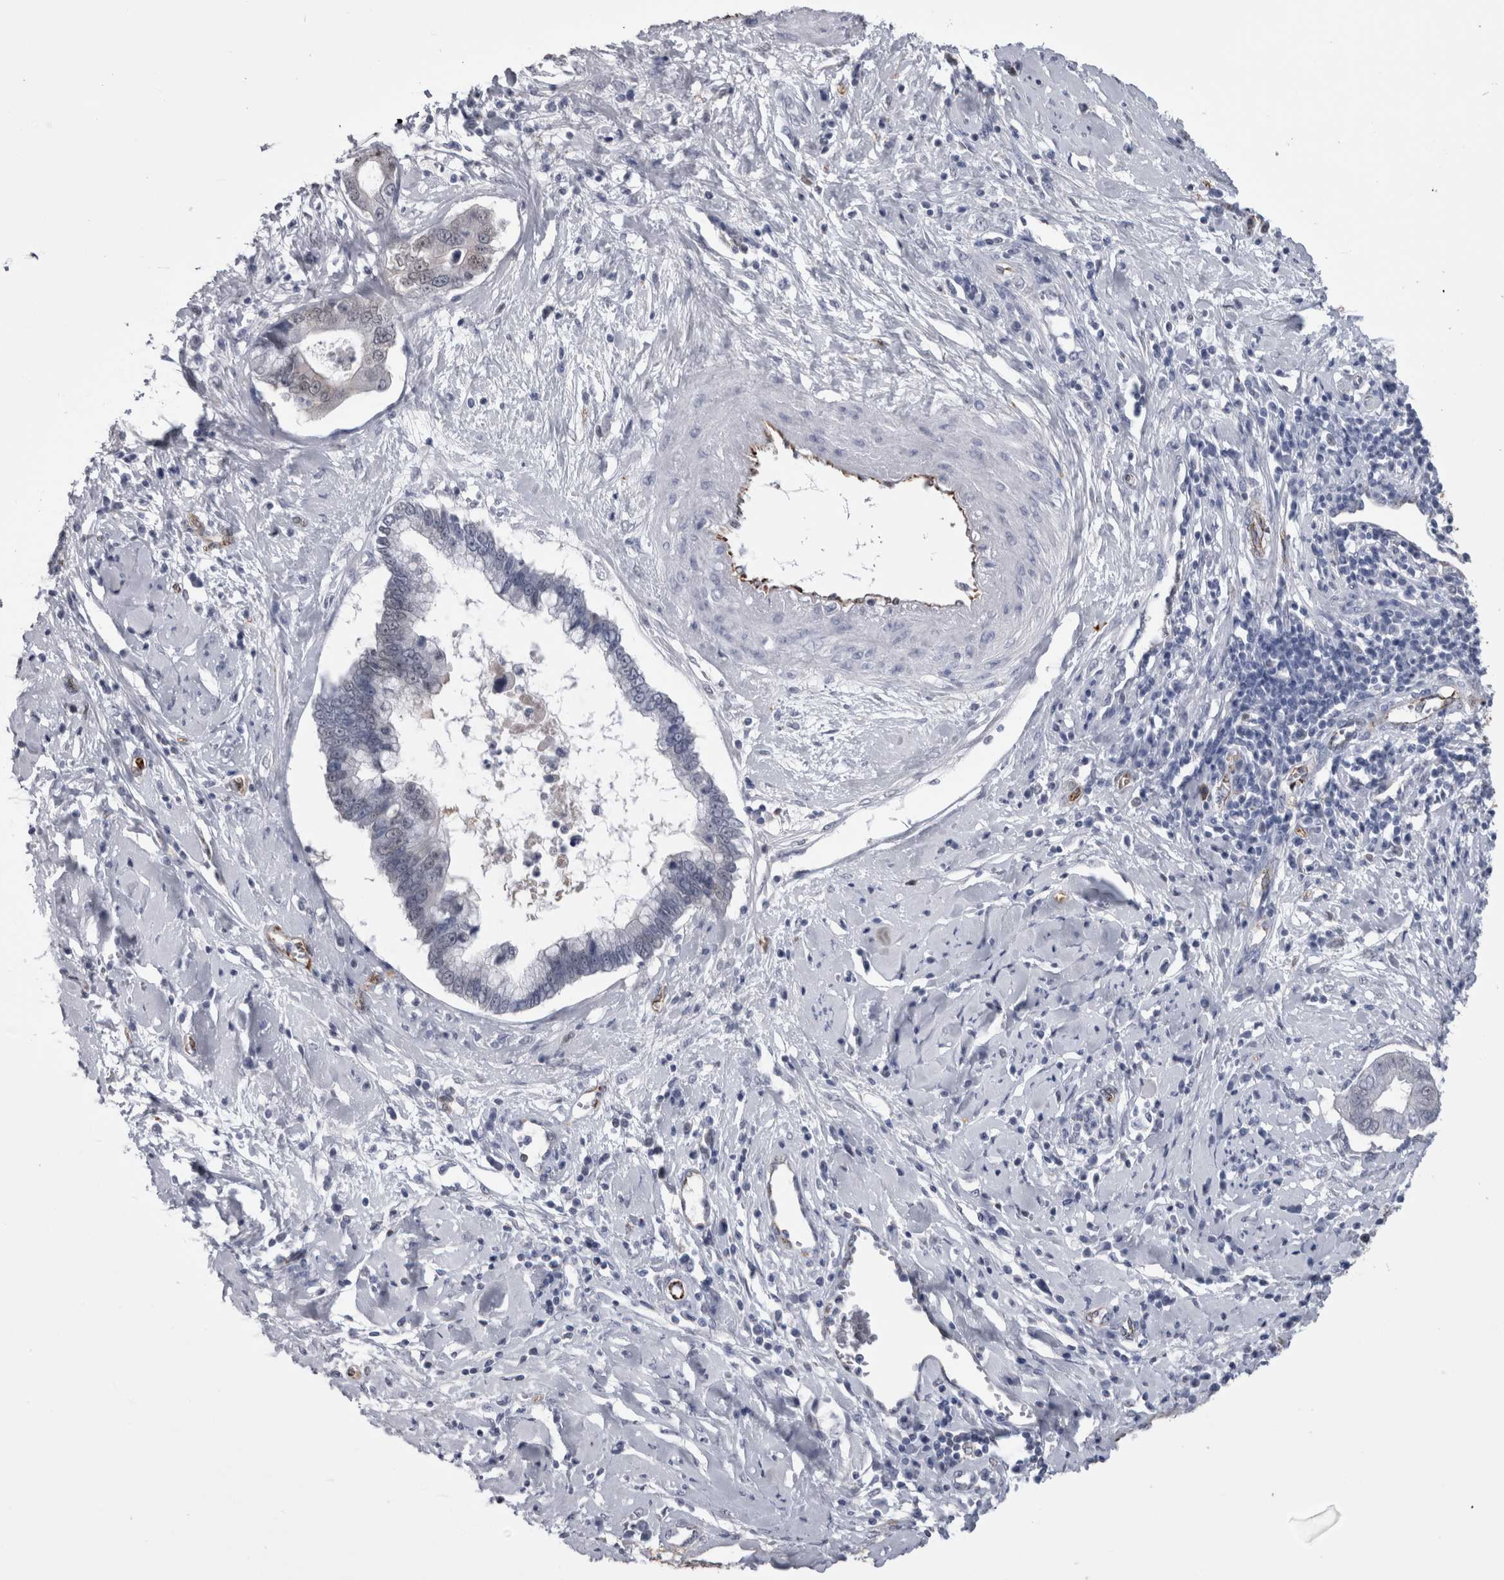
{"staining": {"intensity": "negative", "quantity": "none", "location": "none"}, "tissue": "cervical cancer", "cell_type": "Tumor cells", "image_type": "cancer", "snomed": [{"axis": "morphology", "description": "Adenocarcinoma, NOS"}, {"axis": "topography", "description": "Cervix"}], "caption": "Cervical cancer (adenocarcinoma) was stained to show a protein in brown. There is no significant expression in tumor cells.", "gene": "ACOT7", "patient": {"sex": "female", "age": 44}}